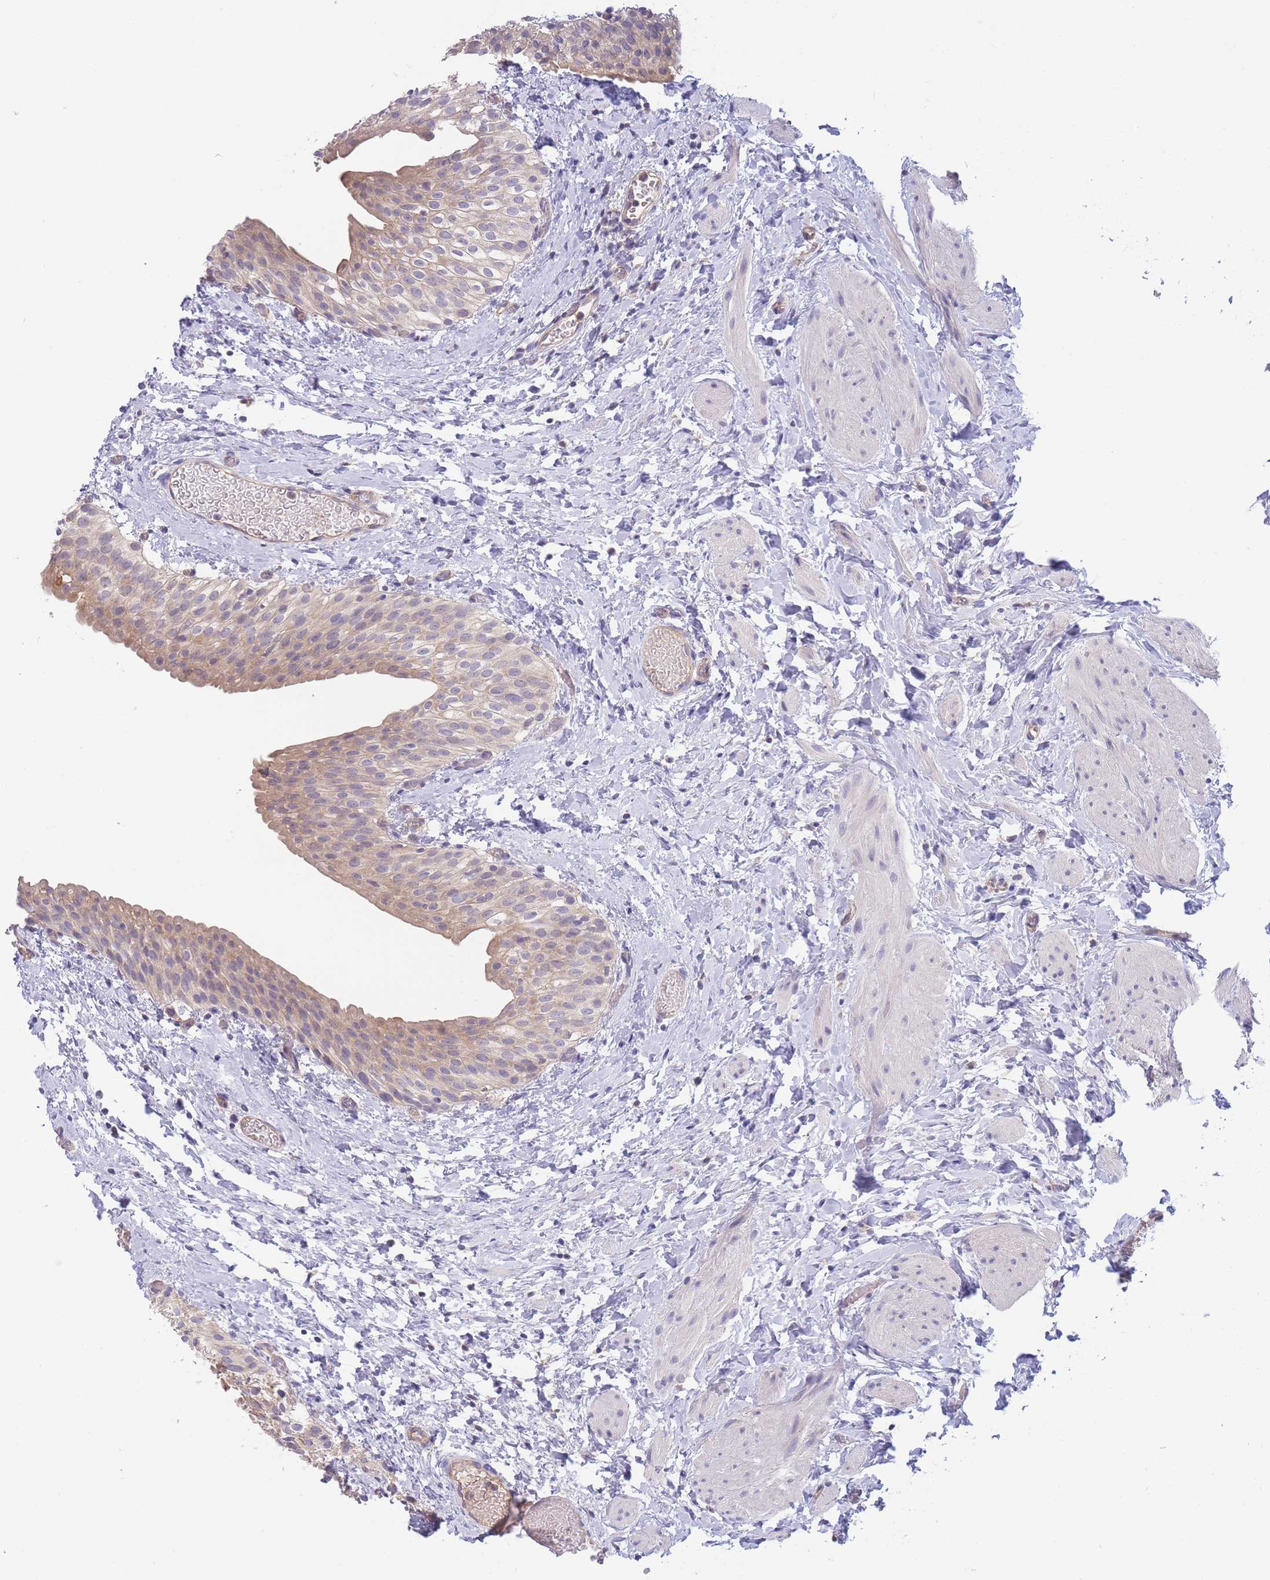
{"staining": {"intensity": "weak", "quantity": "25%-75%", "location": "cytoplasmic/membranous"}, "tissue": "urinary bladder", "cell_type": "Urothelial cells", "image_type": "normal", "snomed": [{"axis": "morphology", "description": "Normal tissue, NOS"}, {"axis": "topography", "description": "Urinary bladder"}], "caption": "This image reveals IHC staining of benign human urinary bladder, with low weak cytoplasmic/membranous positivity in approximately 25%-75% of urothelial cells.", "gene": "NDUFAF5", "patient": {"sex": "male", "age": 1}}